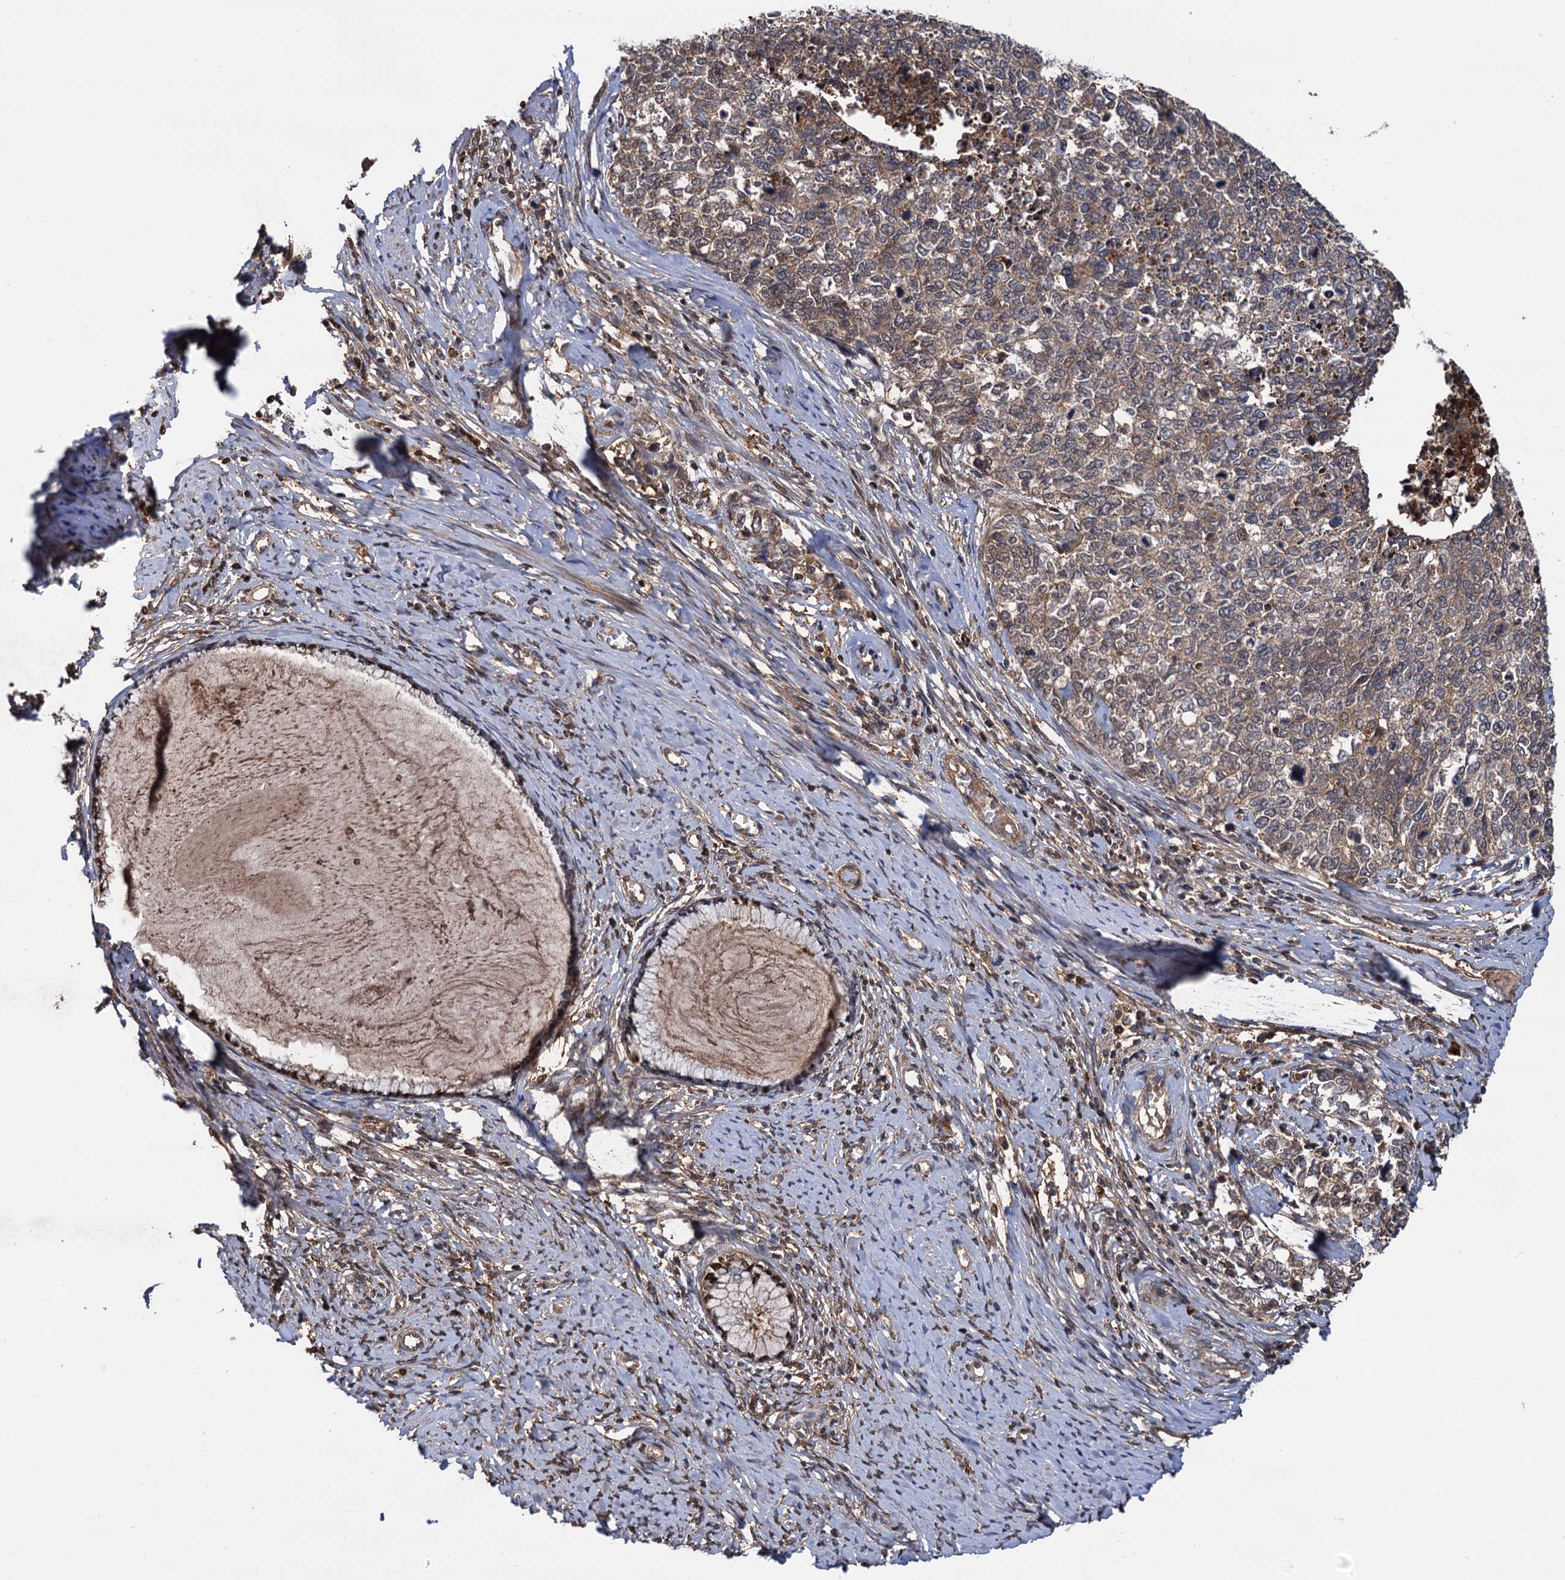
{"staining": {"intensity": "weak", "quantity": ">75%", "location": "cytoplasmic/membranous"}, "tissue": "cervical cancer", "cell_type": "Tumor cells", "image_type": "cancer", "snomed": [{"axis": "morphology", "description": "Squamous cell carcinoma, NOS"}, {"axis": "topography", "description": "Cervix"}], "caption": "Cervical cancer tissue demonstrates weak cytoplasmic/membranous staining in approximately >75% of tumor cells (Stains: DAB (3,3'-diaminobenzidine) in brown, nuclei in blue, Microscopy: brightfield microscopy at high magnification).", "gene": "SELENOP", "patient": {"sex": "female", "age": 63}}